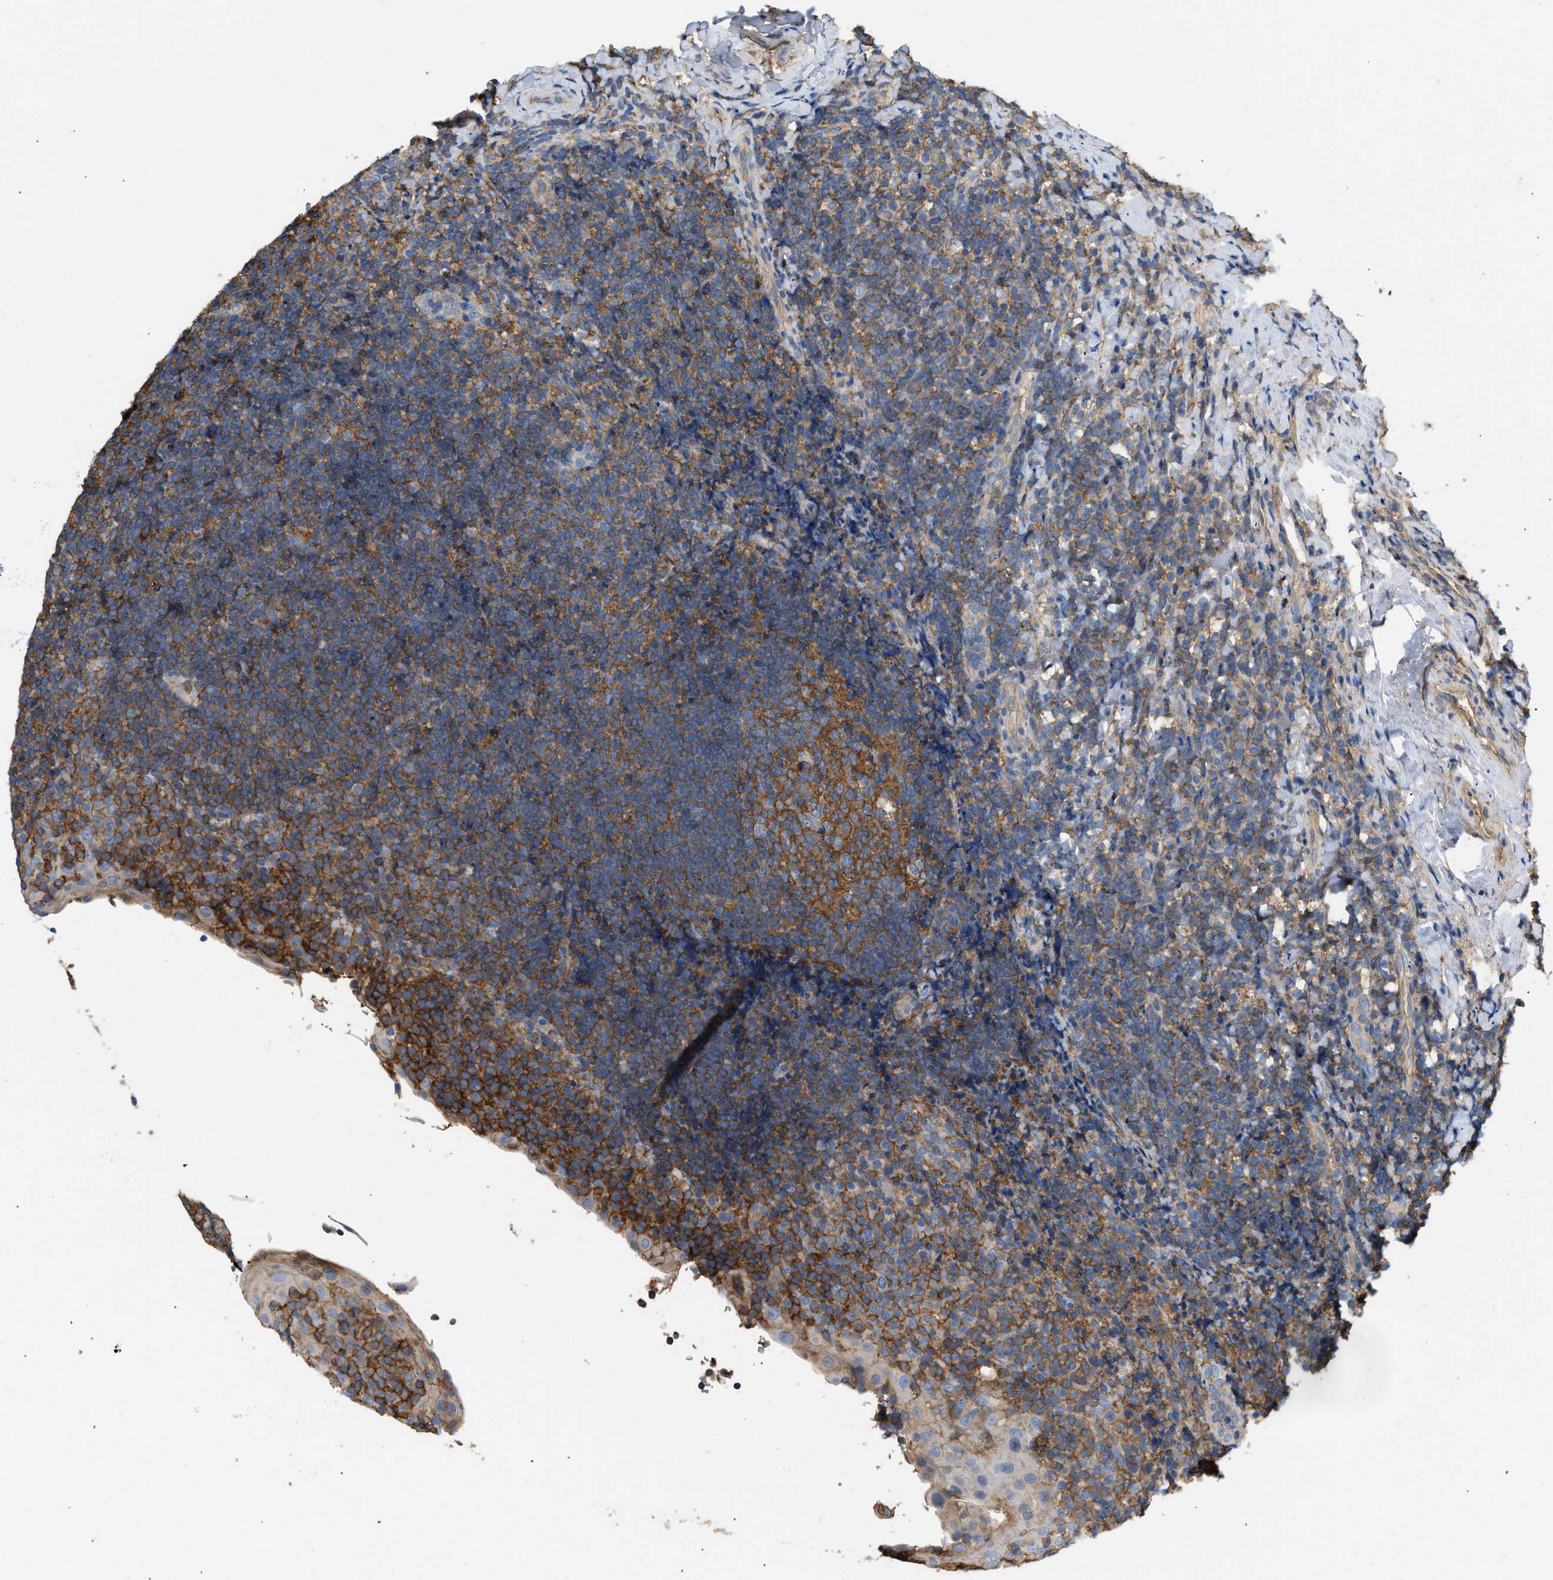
{"staining": {"intensity": "moderate", "quantity": ">75%", "location": "cytoplasmic/membranous"}, "tissue": "tonsil", "cell_type": "Germinal center cells", "image_type": "normal", "snomed": [{"axis": "morphology", "description": "Normal tissue, NOS"}, {"axis": "topography", "description": "Tonsil"}], "caption": "Human tonsil stained for a protein (brown) shows moderate cytoplasmic/membranous positive staining in approximately >75% of germinal center cells.", "gene": "GNB4", "patient": {"sex": "male", "age": 37}}